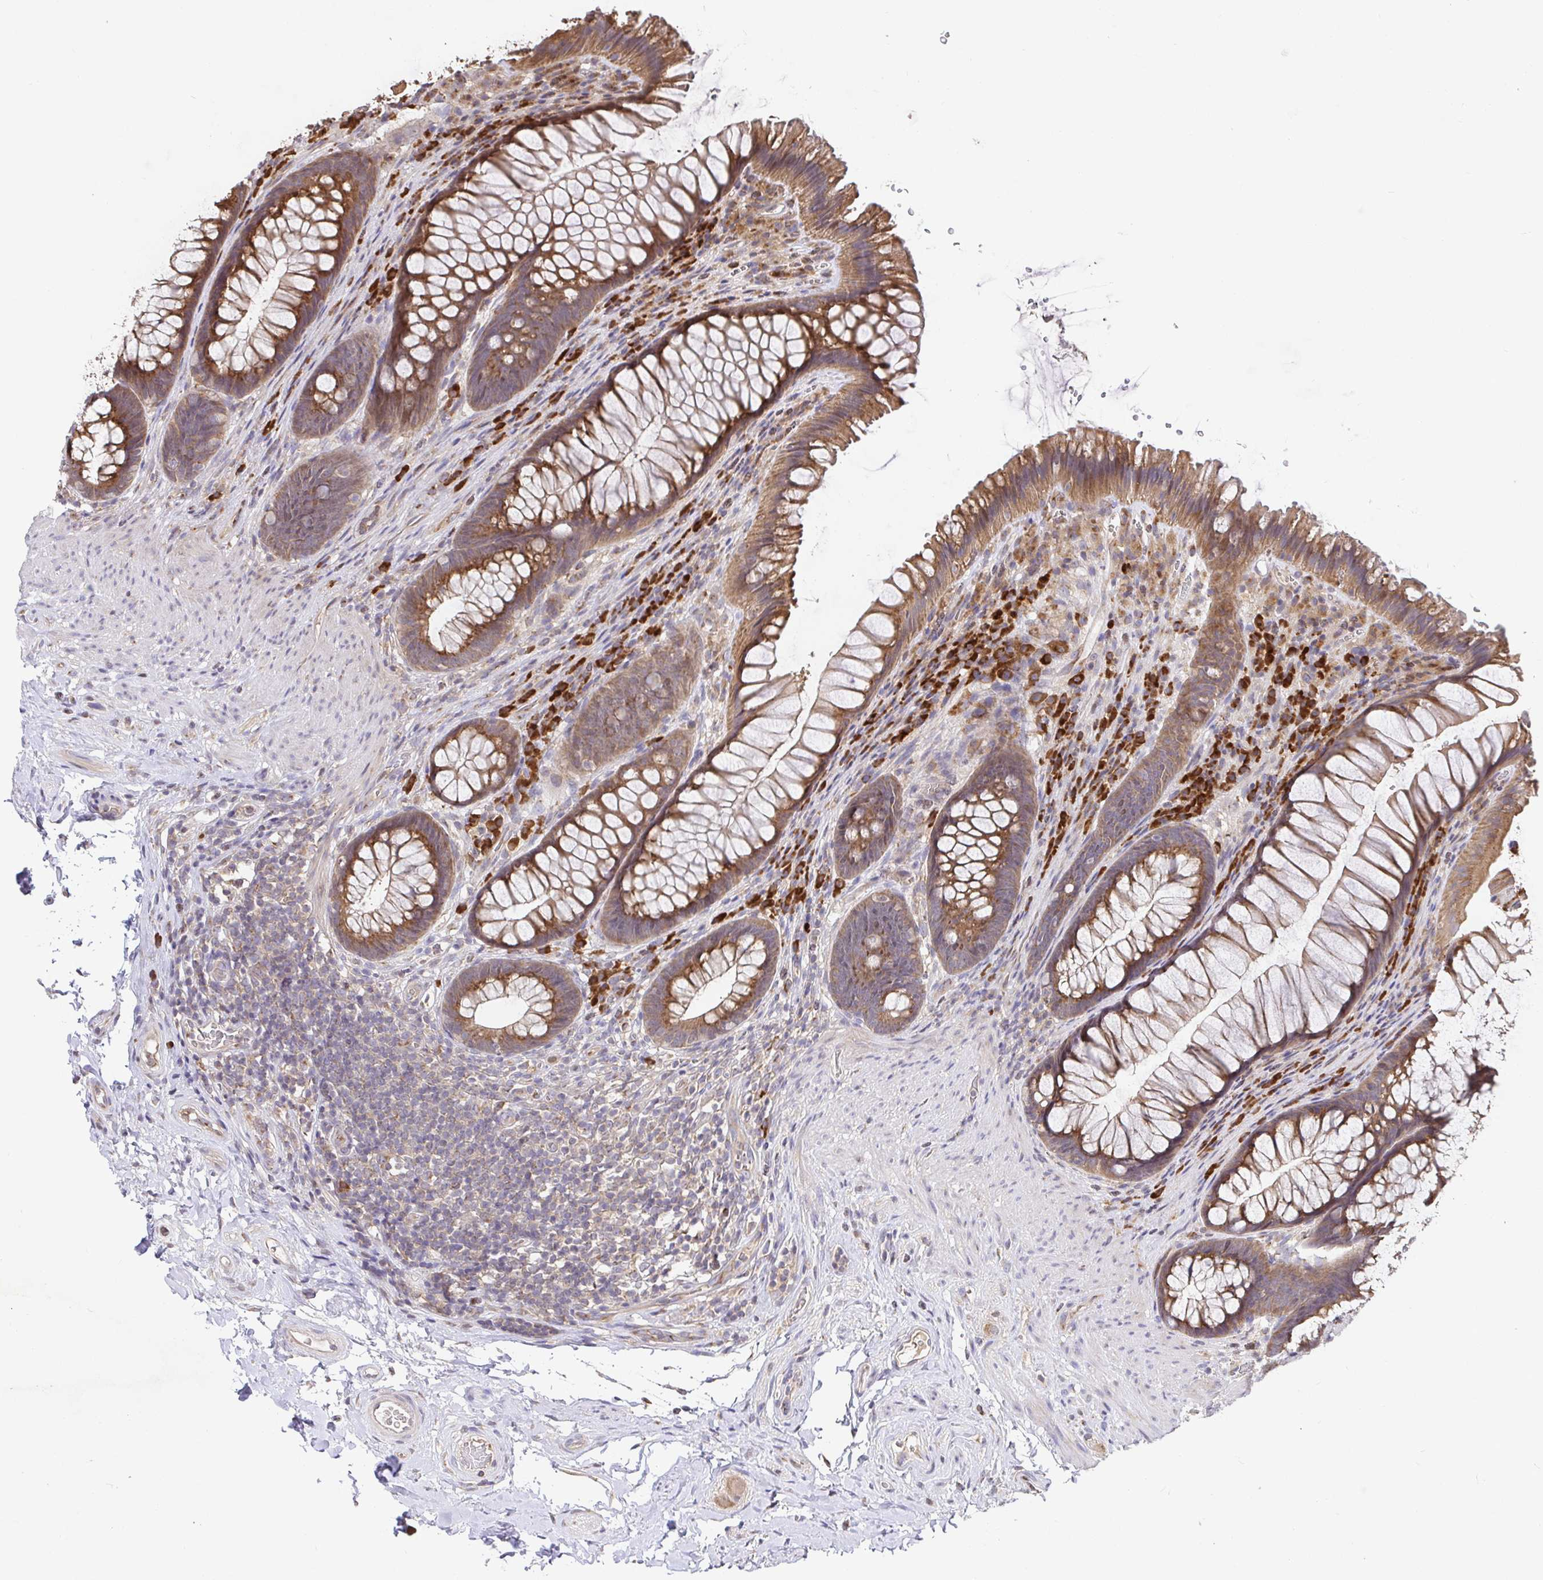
{"staining": {"intensity": "moderate", "quantity": ">75%", "location": "cytoplasmic/membranous"}, "tissue": "rectum", "cell_type": "Glandular cells", "image_type": "normal", "snomed": [{"axis": "morphology", "description": "Normal tissue, NOS"}, {"axis": "topography", "description": "Rectum"}], "caption": "This photomicrograph exhibits immunohistochemistry (IHC) staining of unremarkable rectum, with medium moderate cytoplasmic/membranous expression in about >75% of glandular cells.", "gene": "ELP1", "patient": {"sex": "male", "age": 53}}